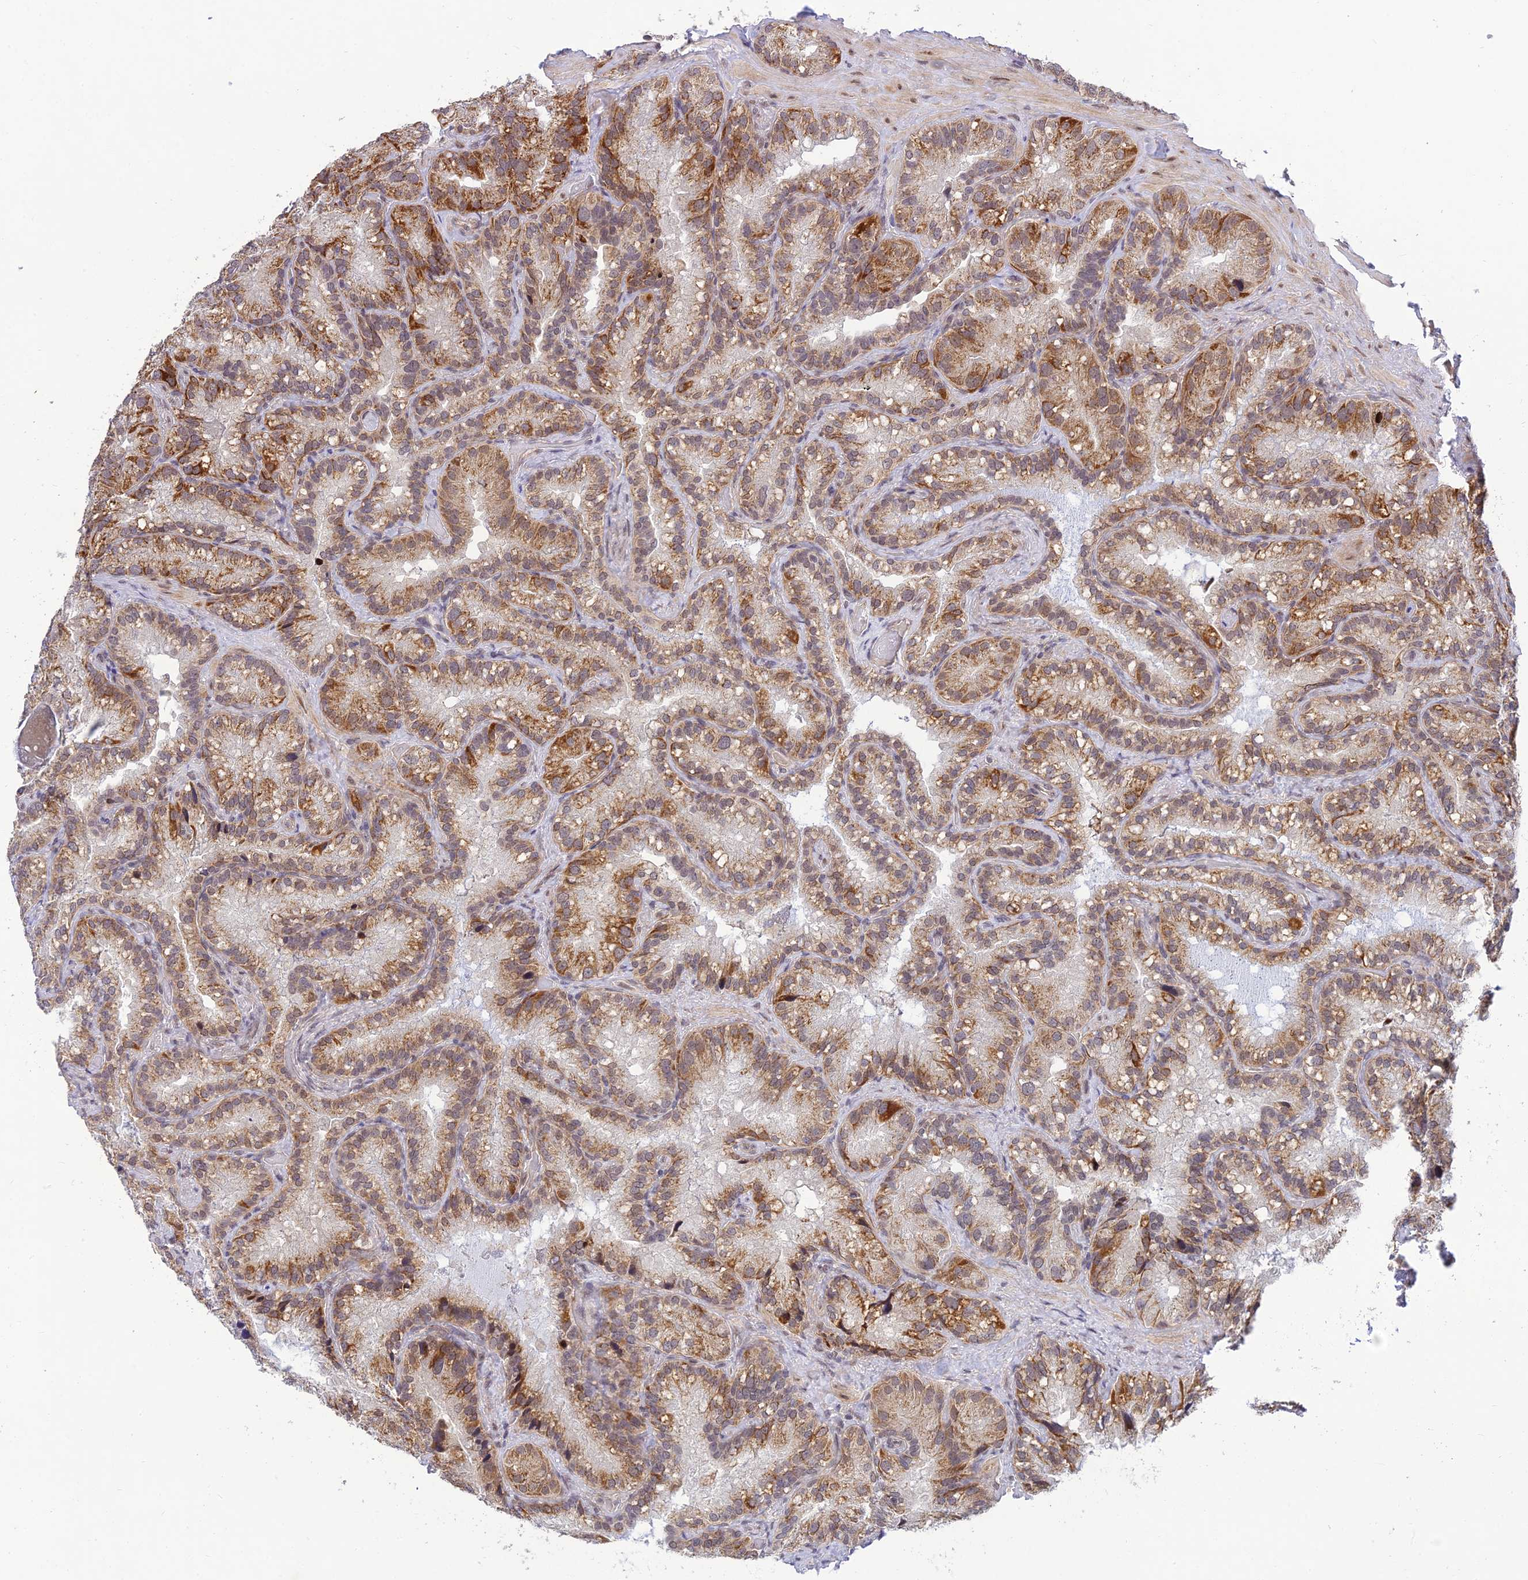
{"staining": {"intensity": "moderate", "quantity": ">75%", "location": "cytoplasmic/membranous,nuclear"}, "tissue": "seminal vesicle", "cell_type": "Glandular cells", "image_type": "normal", "snomed": [{"axis": "morphology", "description": "Normal tissue, NOS"}, {"axis": "topography", "description": "Prostate"}, {"axis": "topography", "description": "Seminal veicle"}], "caption": "IHC staining of unremarkable seminal vesicle, which displays medium levels of moderate cytoplasmic/membranous,nuclear positivity in about >75% of glandular cells indicating moderate cytoplasmic/membranous,nuclear protein expression. The staining was performed using DAB (brown) for protein detection and nuclei were counterstained in hematoxylin (blue).", "gene": "MICOS13", "patient": {"sex": "male", "age": 68}}